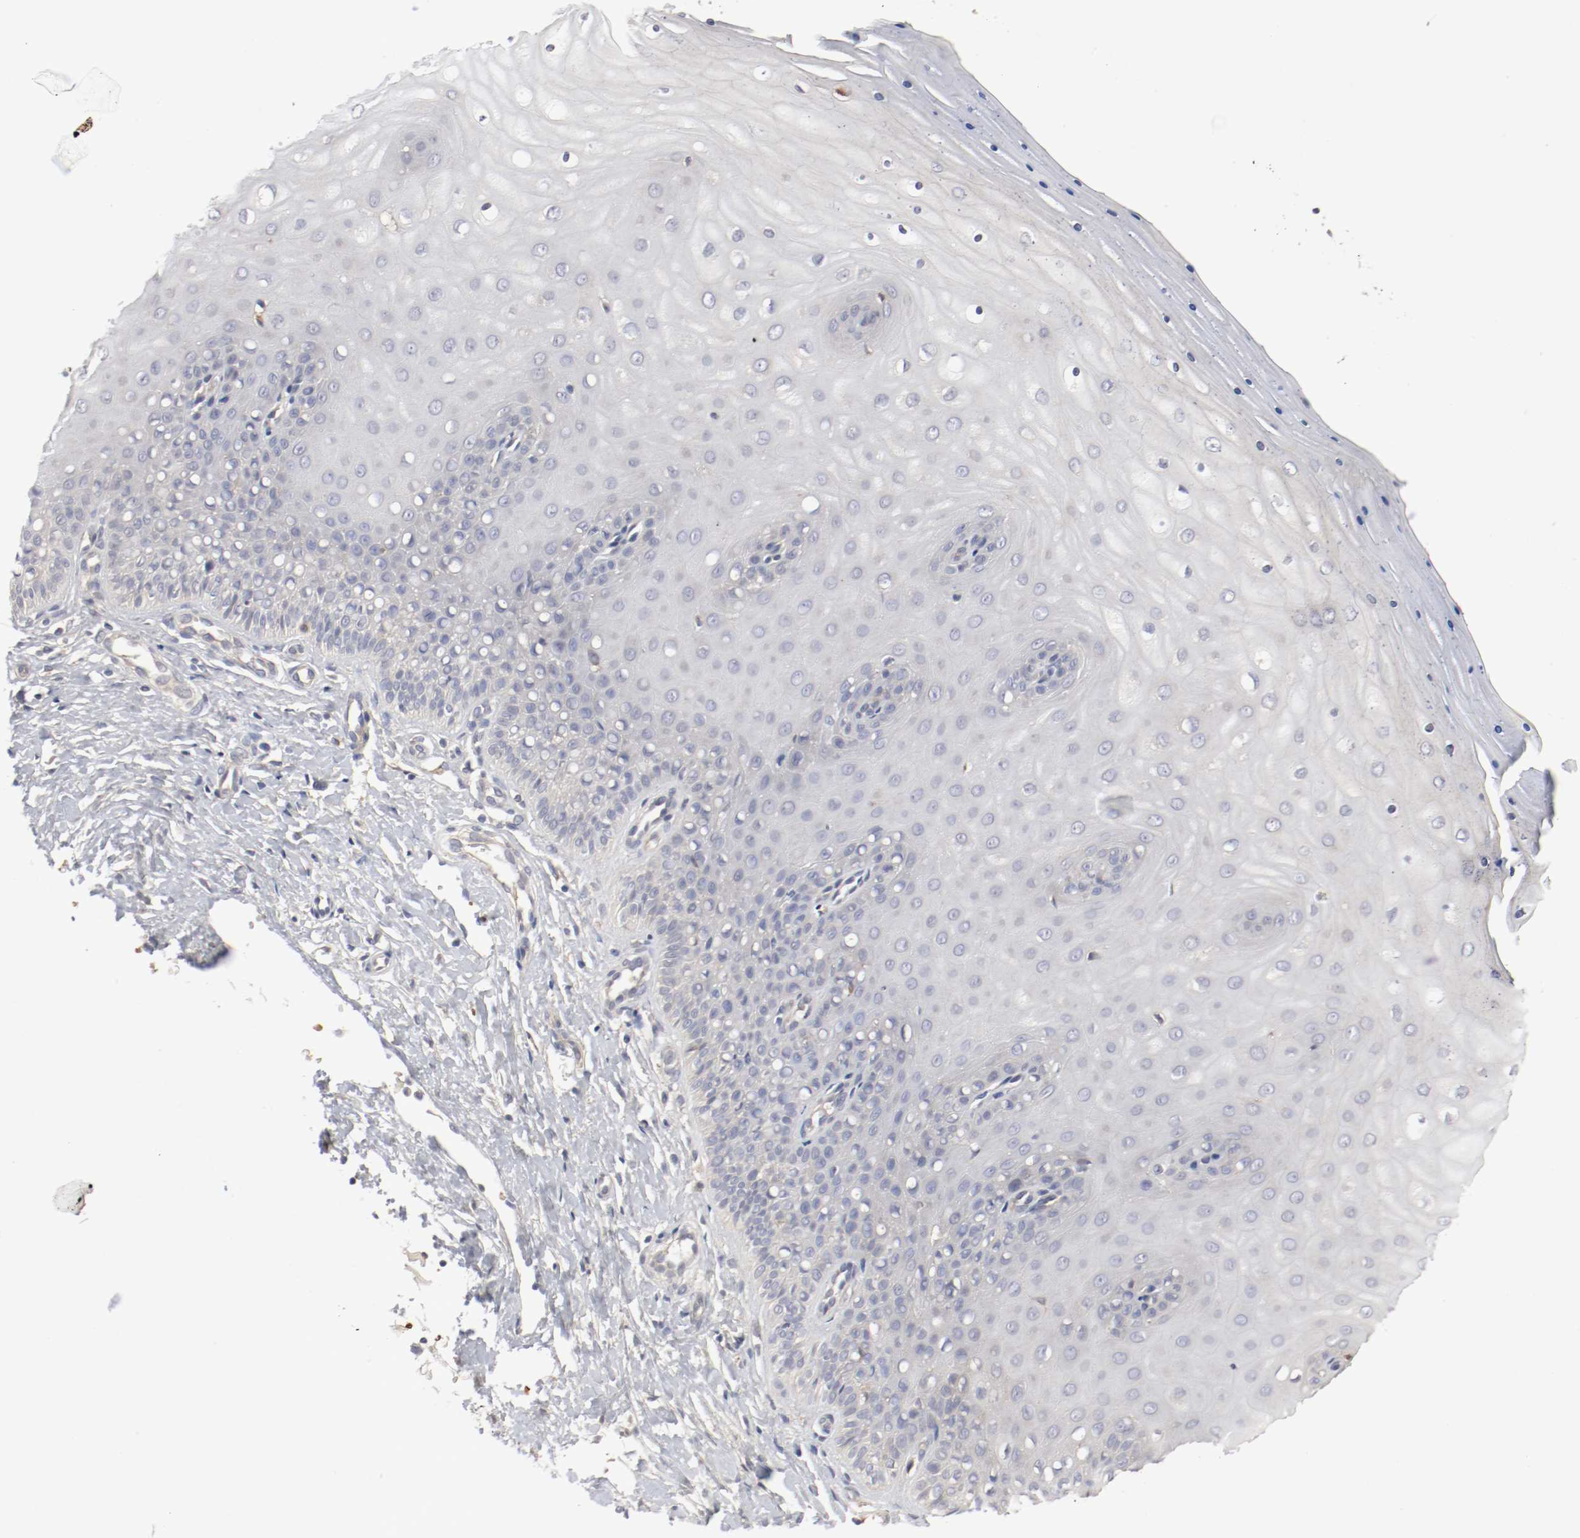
{"staining": {"intensity": "moderate", "quantity": ">75%", "location": "cytoplasmic/membranous"}, "tissue": "cervix", "cell_type": "Glandular cells", "image_type": "normal", "snomed": [{"axis": "morphology", "description": "Normal tissue, NOS"}, {"axis": "topography", "description": "Cervix"}], "caption": "Cervix stained for a protein (brown) demonstrates moderate cytoplasmic/membranous positive staining in approximately >75% of glandular cells.", "gene": "REN", "patient": {"sex": "female", "age": 55}}